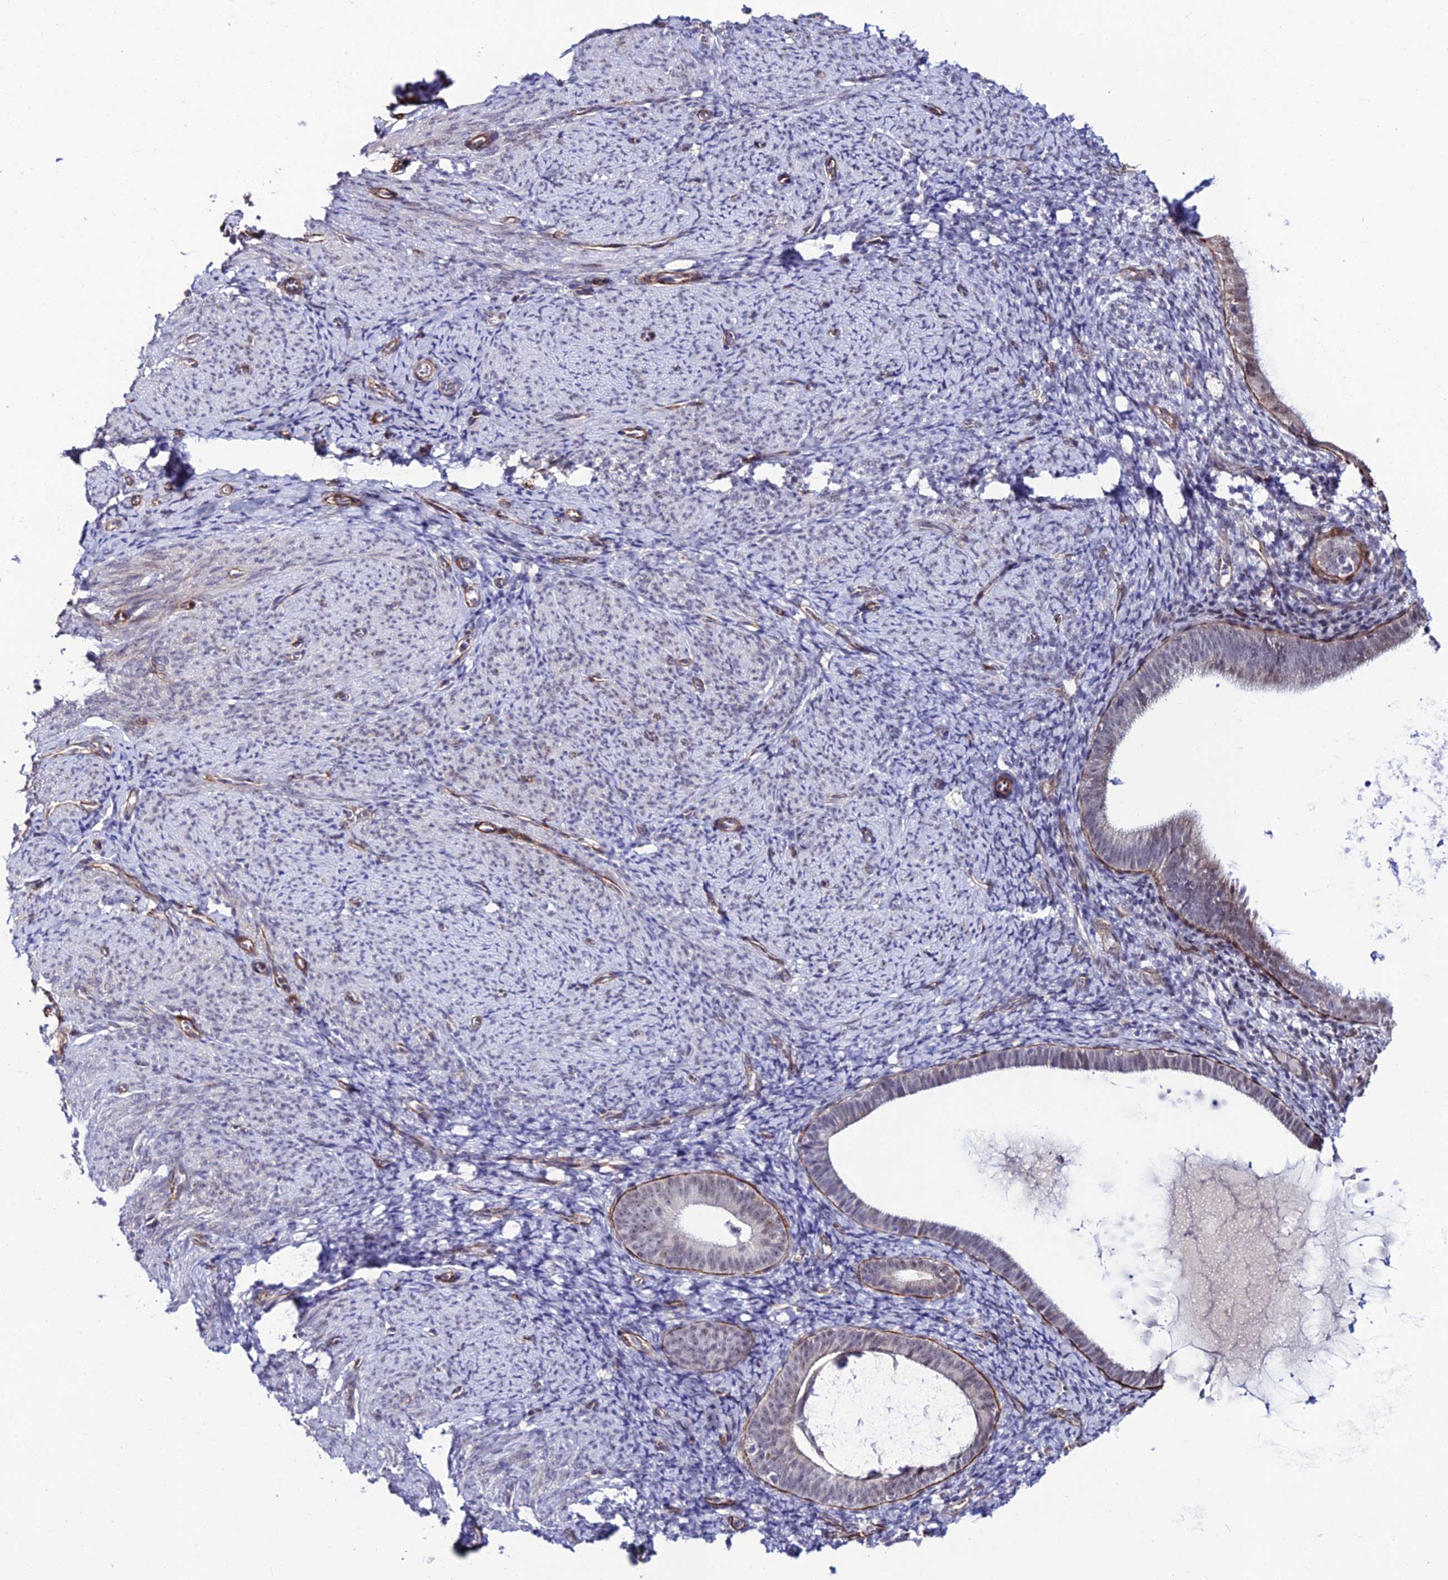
{"staining": {"intensity": "negative", "quantity": "none", "location": "none"}, "tissue": "endometrium", "cell_type": "Cells in endometrial stroma", "image_type": "normal", "snomed": [{"axis": "morphology", "description": "Normal tissue, NOS"}, {"axis": "topography", "description": "Endometrium"}], "caption": "Histopathology image shows no significant protein expression in cells in endometrial stroma of normal endometrium. The staining was performed using DAB to visualize the protein expression in brown, while the nuclei were stained in blue with hematoxylin (Magnification: 20x).", "gene": "SYT15B", "patient": {"sex": "female", "age": 65}}